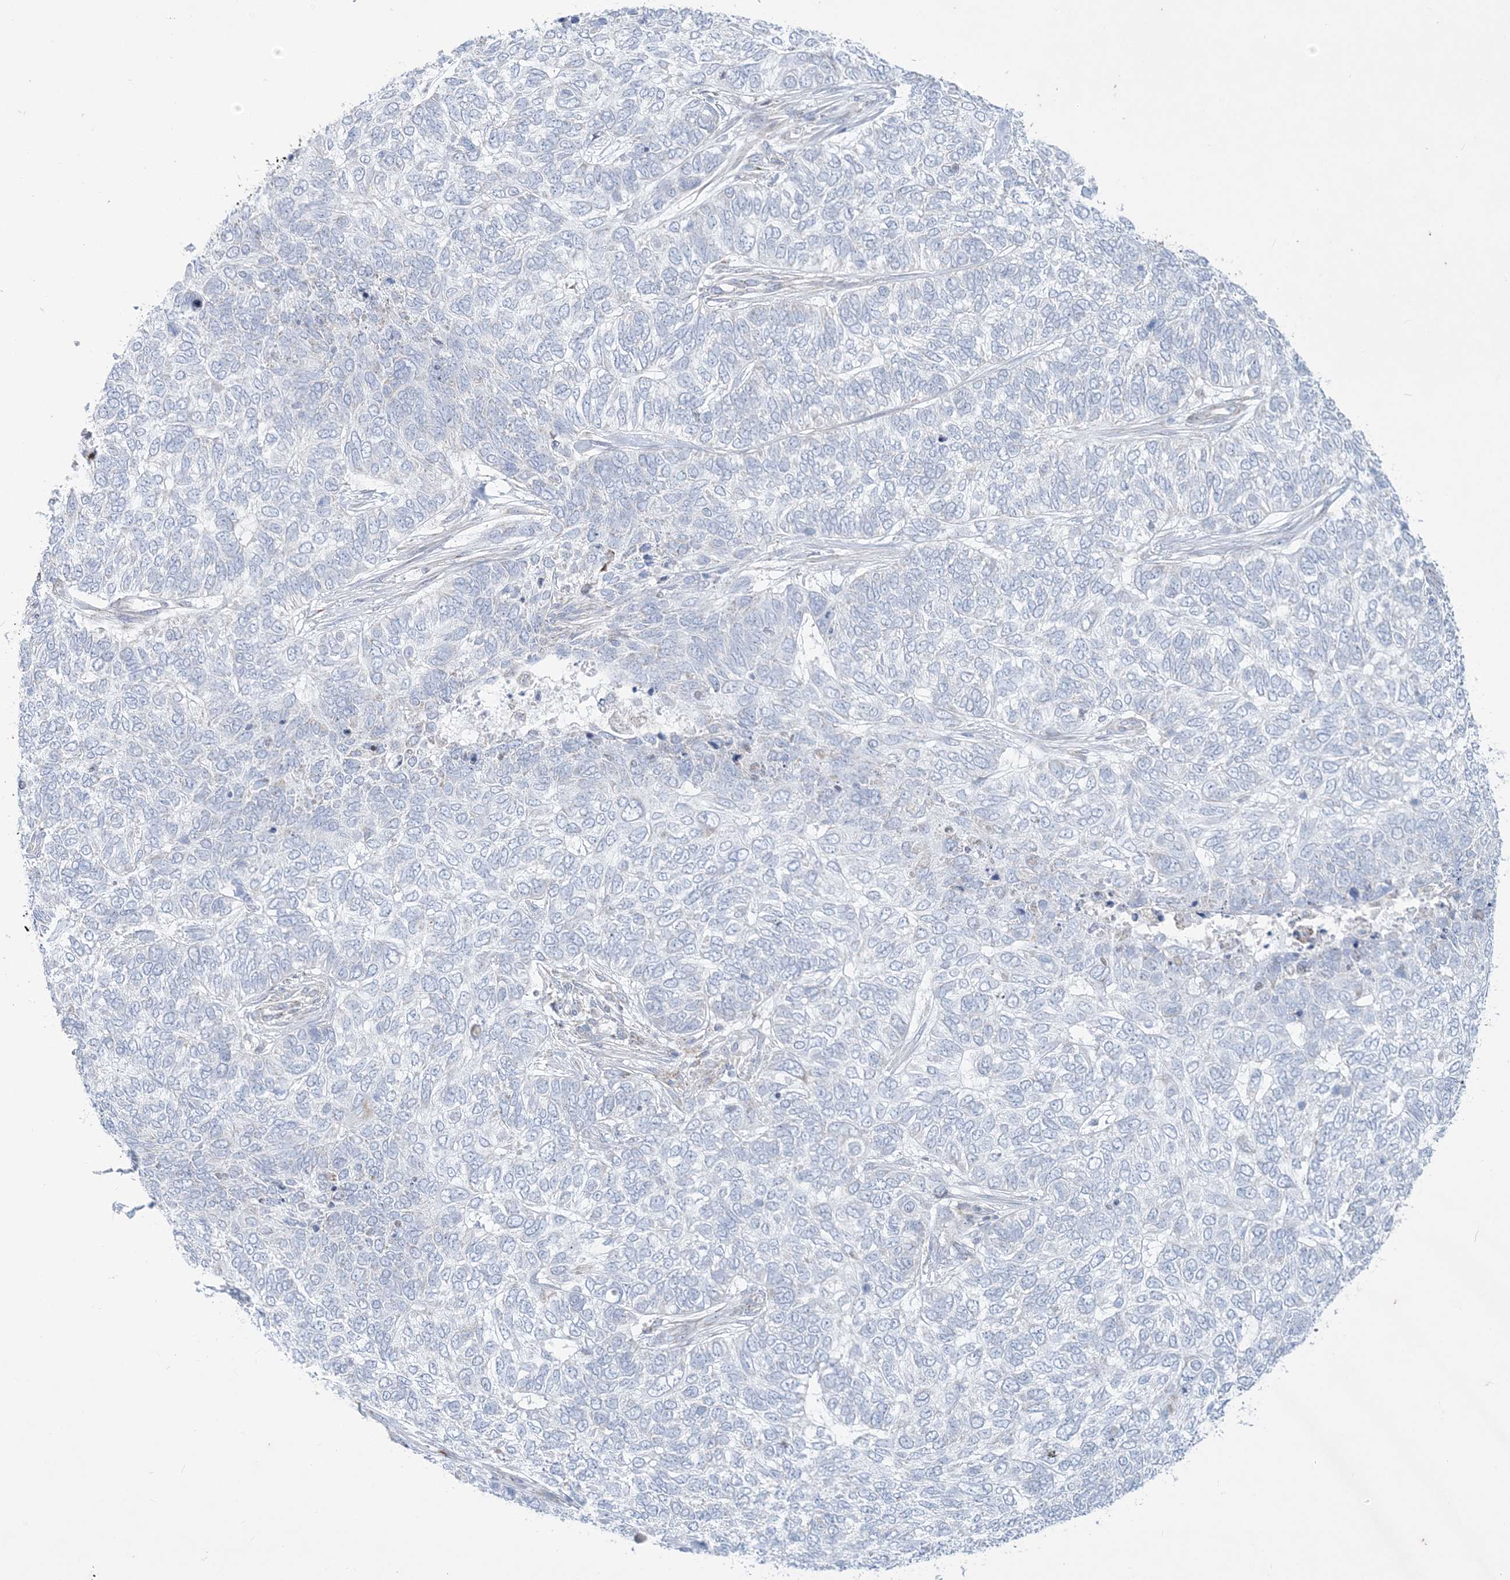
{"staining": {"intensity": "negative", "quantity": "none", "location": "none"}, "tissue": "skin cancer", "cell_type": "Tumor cells", "image_type": "cancer", "snomed": [{"axis": "morphology", "description": "Basal cell carcinoma"}, {"axis": "topography", "description": "Skin"}], "caption": "High magnification brightfield microscopy of basal cell carcinoma (skin) stained with DAB (3,3'-diaminobenzidine) (brown) and counterstained with hematoxylin (blue): tumor cells show no significant positivity.", "gene": "TBC1D7", "patient": {"sex": "female", "age": 65}}